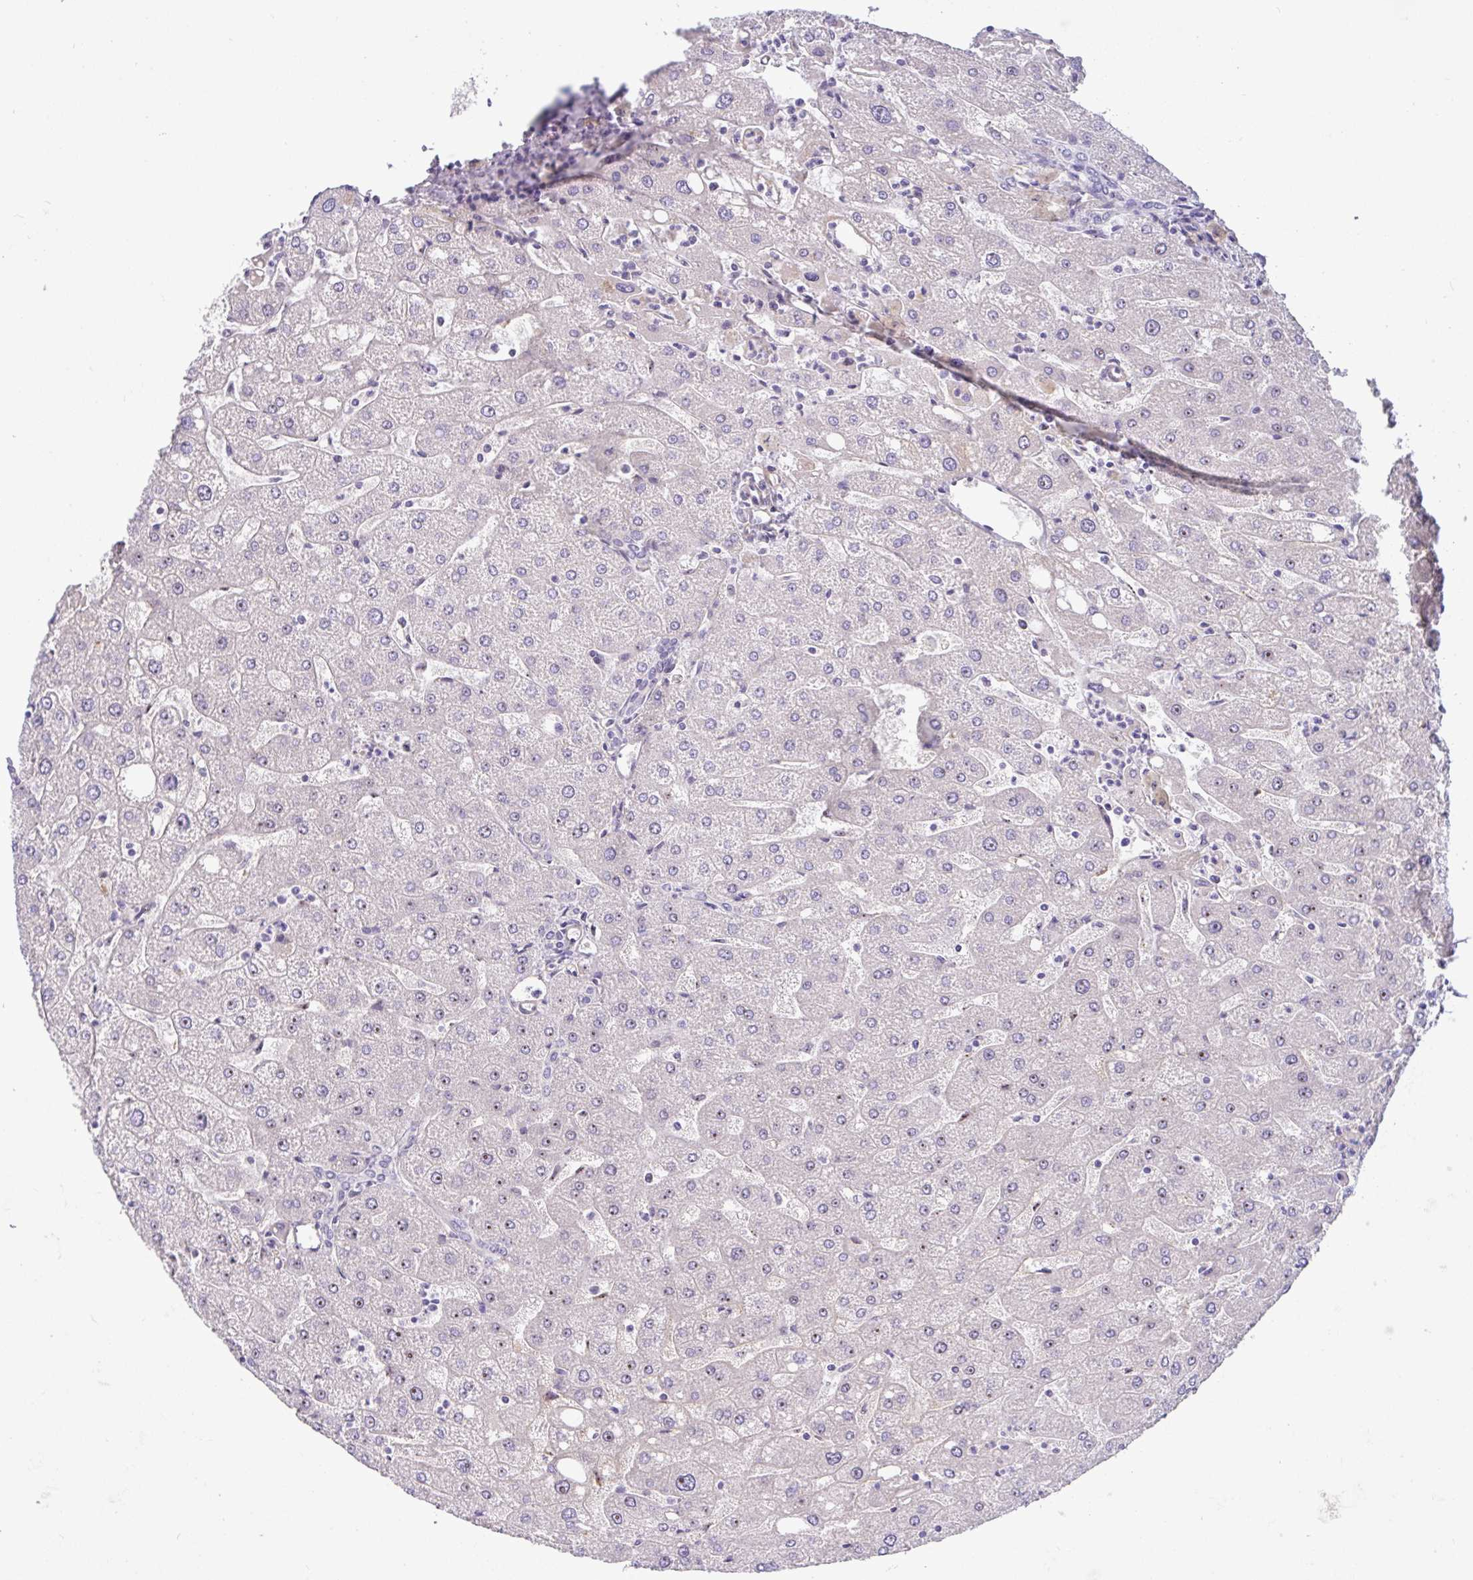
{"staining": {"intensity": "negative", "quantity": "none", "location": "none"}, "tissue": "liver", "cell_type": "Cholangiocytes", "image_type": "normal", "snomed": [{"axis": "morphology", "description": "Normal tissue, NOS"}, {"axis": "topography", "description": "Liver"}], "caption": "High power microscopy photomicrograph of an immunohistochemistry photomicrograph of normal liver, revealing no significant staining in cholangiocytes.", "gene": "MXRA8", "patient": {"sex": "male", "age": 67}}